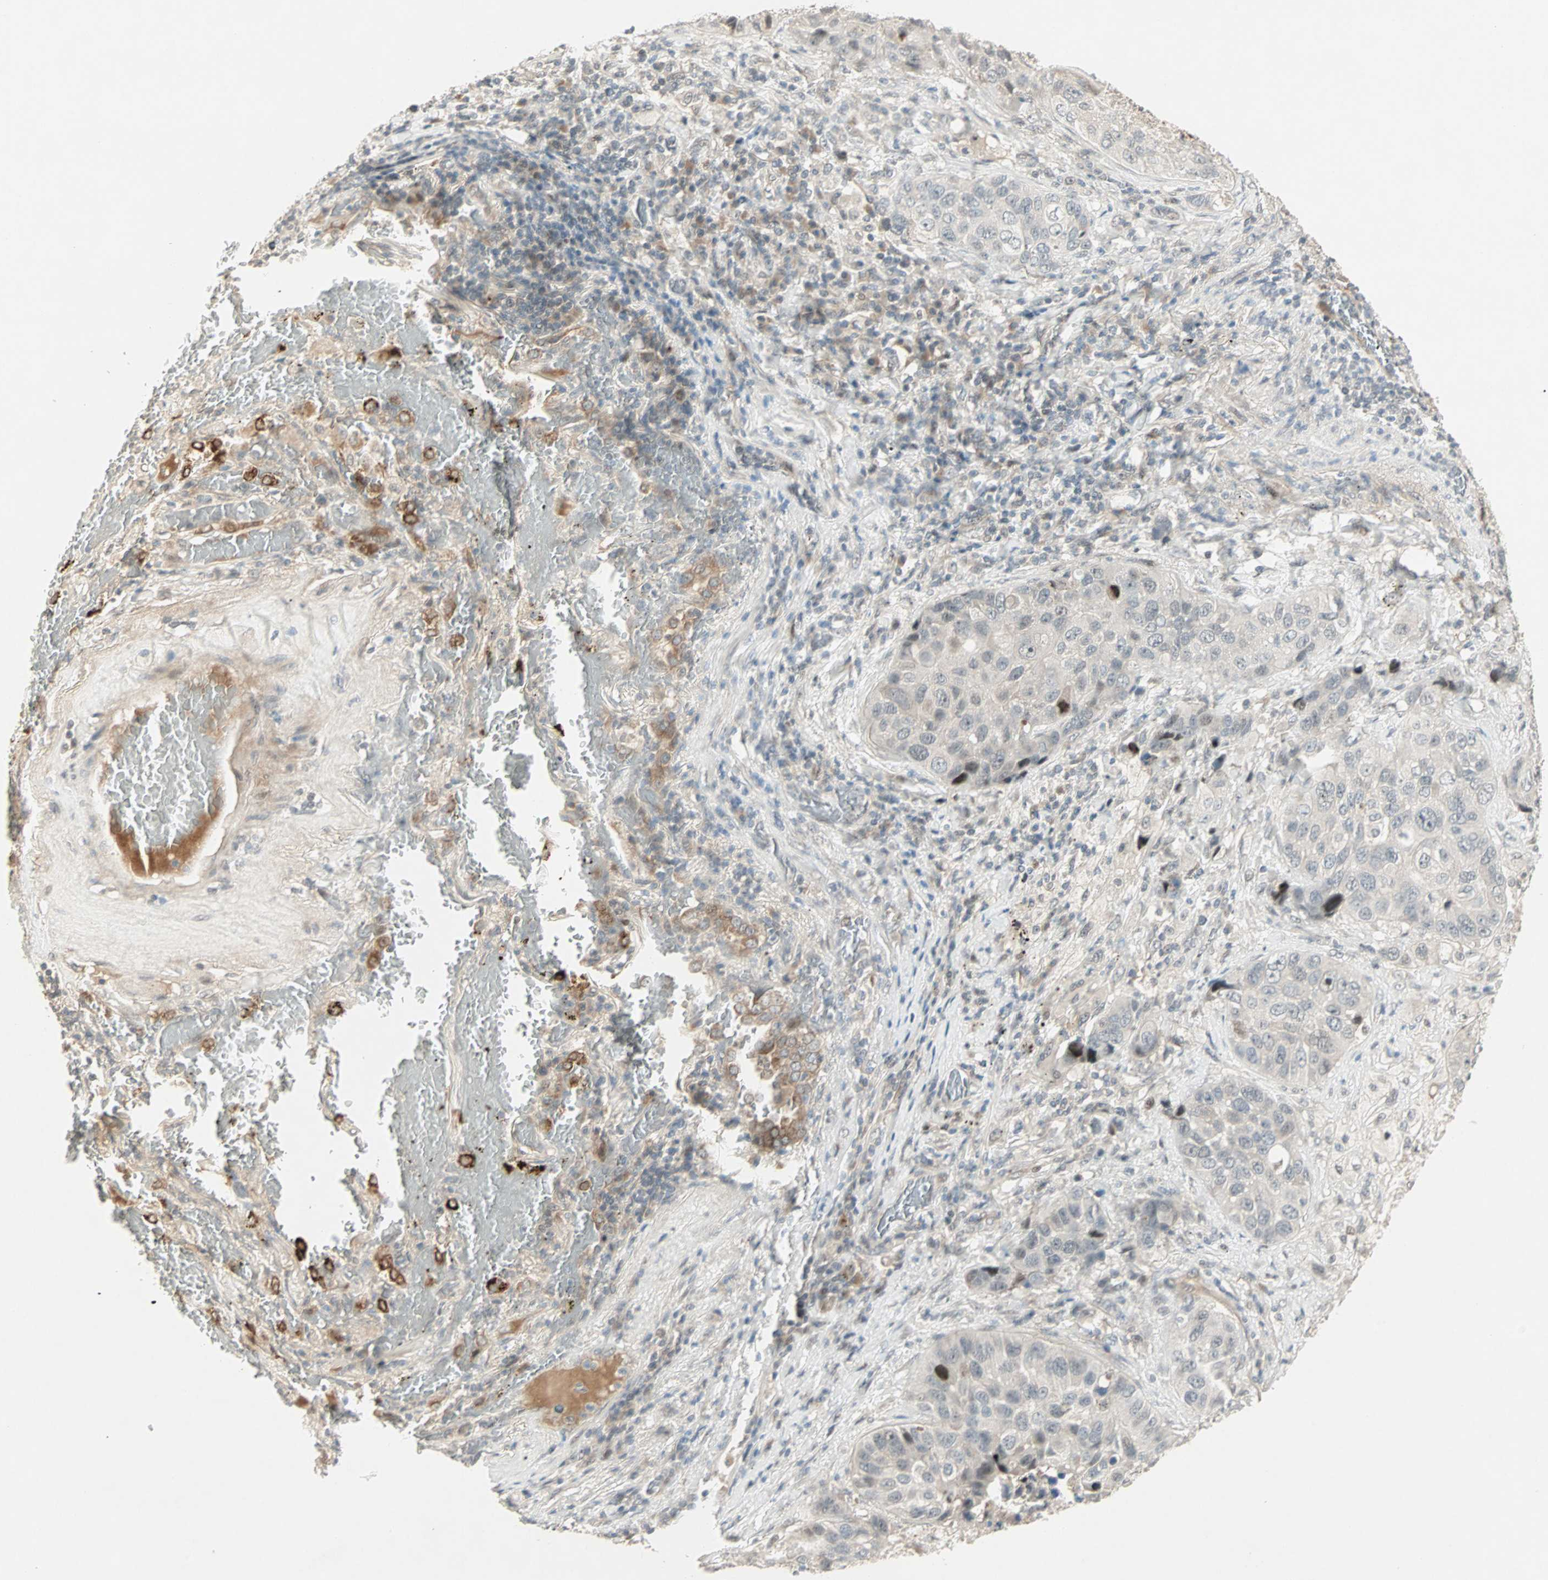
{"staining": {"intensity": "weak", "quantity": "<25%", "location": "nuclear"}, "tissue": "lung cancer", "cell_type": "Tumor cells", "image_type": "cancer", "snomed": [{"axis": "morphology", "description": "Squamous cell carcinoma, NOS"}, {"axis": "topography", "description": "Lung"}], "caption": "IHC of human lung cancer shows no positivity in tumor cells.", "gene": "ACSL5", "patient": {"sex": "male", "age": 57}}